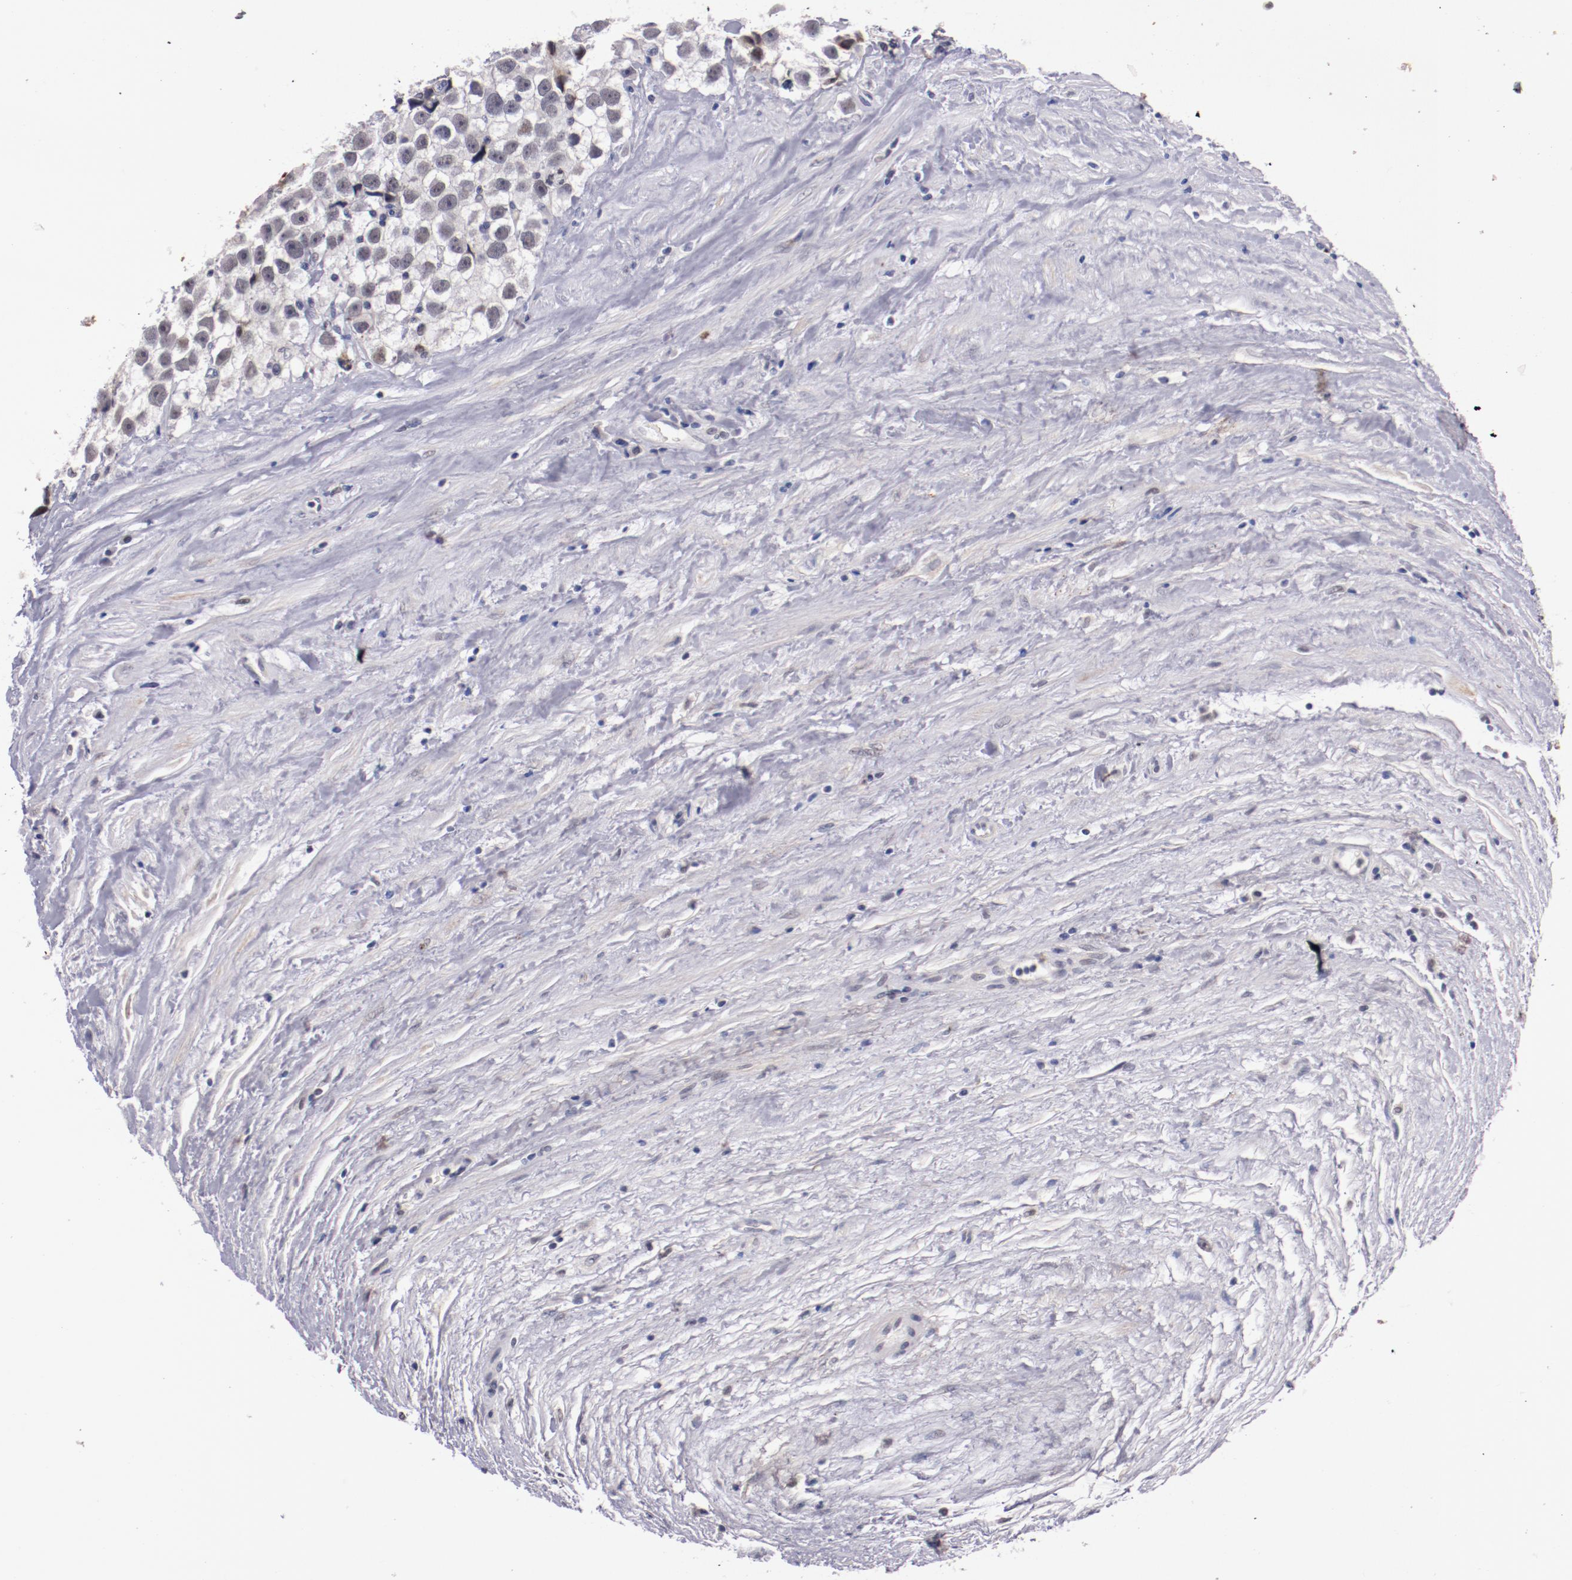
{"staining": {"intensity": "negative", "quantity": "none", "location": "none"}, "tissue": "testis cancer", "cell_type": "Tumor cells", "image_type": "cancer", "snomed": [{"axis": "morphology", "description": "Seminoma, NOS"}, {"axis": "topography", "description": "Testis"}], "caption": "High power microscopy micrograph of an immunohistochemistry image of testis cancer, revealing no significant expression in tumor cells. (DAB (3,3'-diaminobenzidine) immunohistochemistry (IHC), high magnification).", "gene": "SYP", "patient": {"sex": "male", "age": 43}}